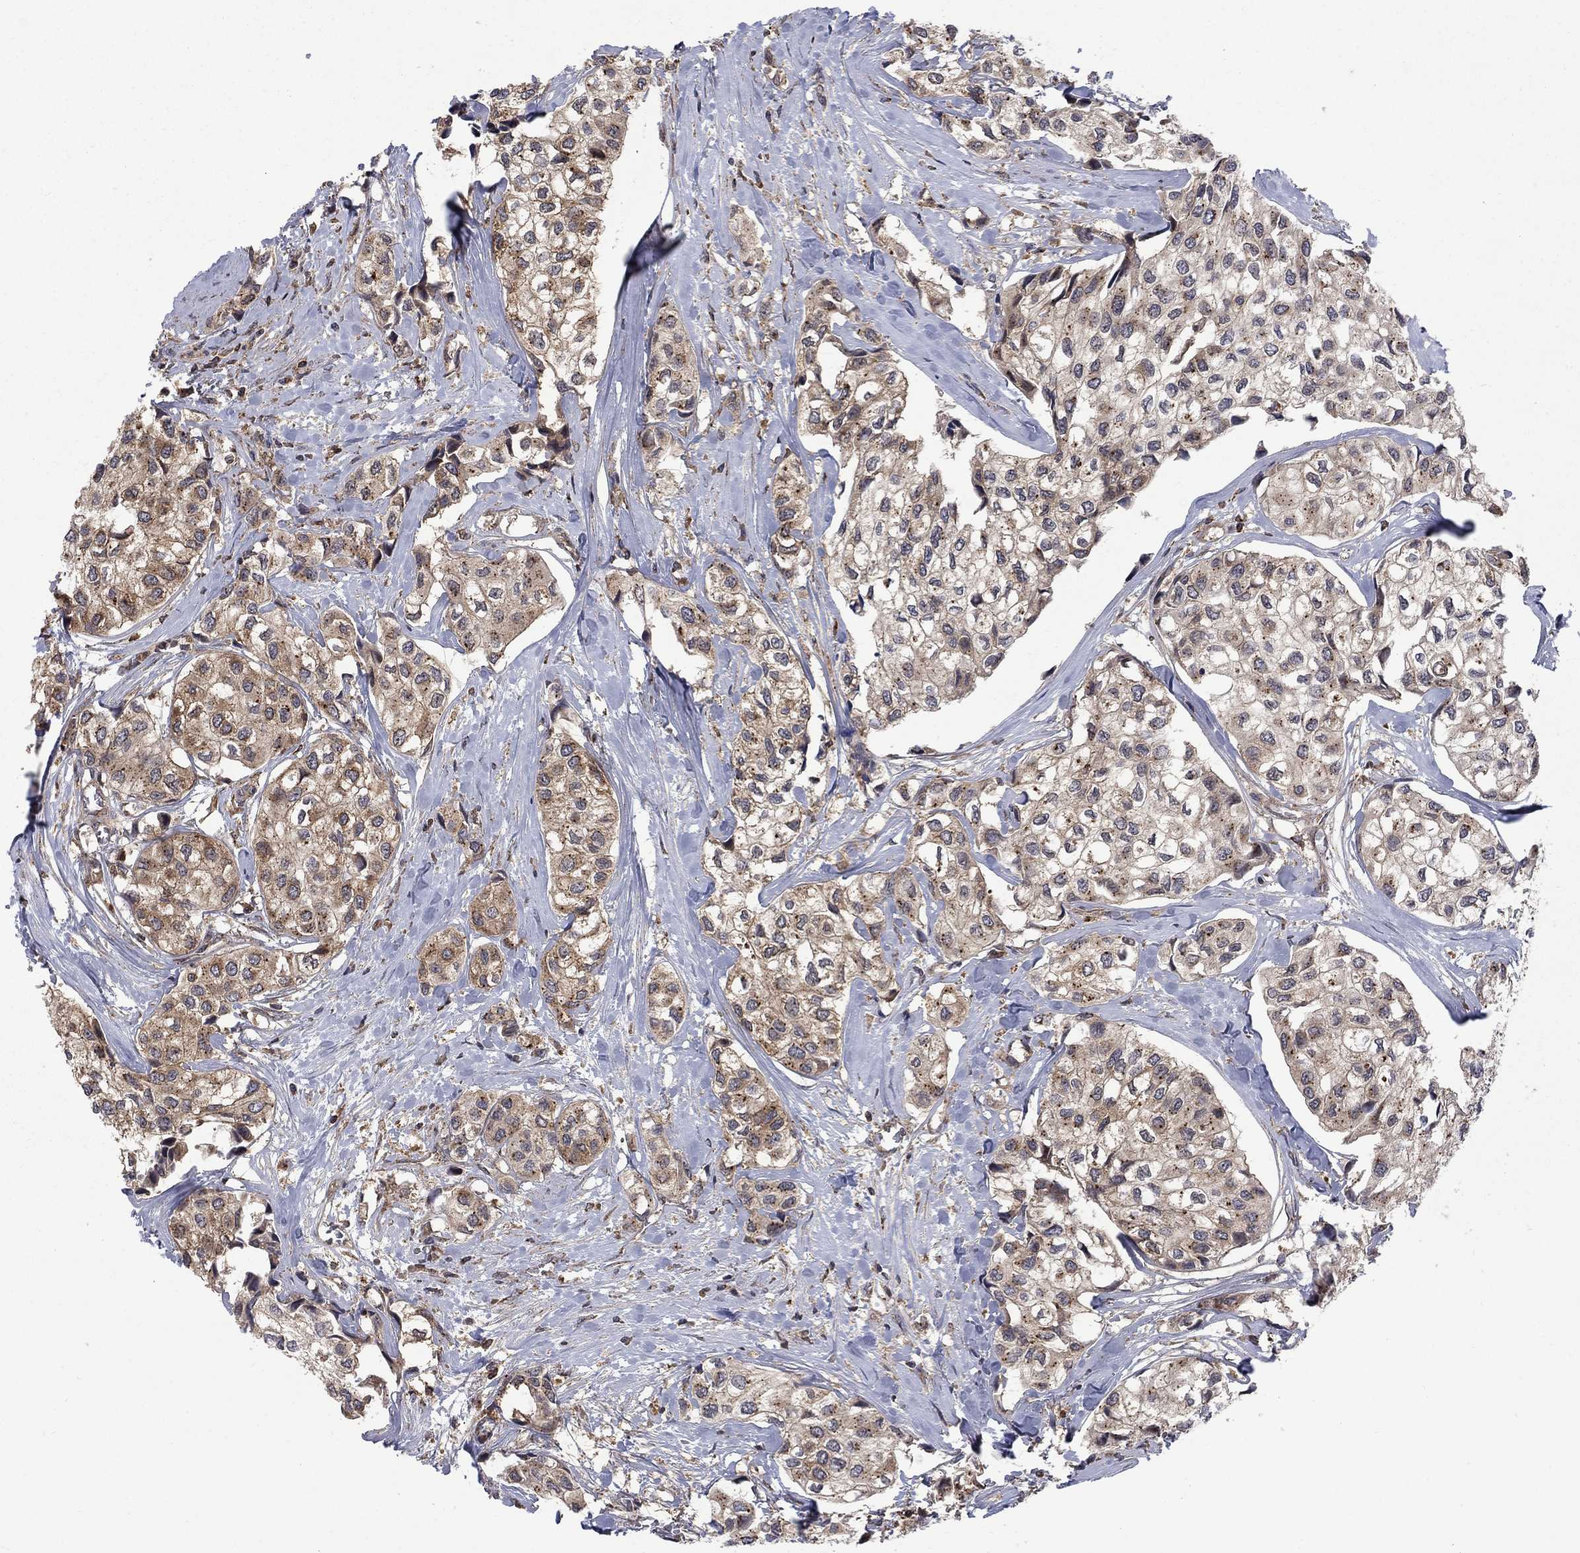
{"staining": {"intensity": "moderate", "quantity": "25%-75%", "location": "cytoplasmic/membranous"}, "tissue": "urothelial cancer", "cell_type": "Tumor cells", "image_type": "cancer", "snomed": [{"axis": "morphology", "description": "Urothelial carcinoma, High grade"}, {"axis": "topography", "description": "Urinary bladder"}], "caption": "Urothelial carcinoma (high-grade) stained with DAB immunohistochemistry displays medium levels of moderate cytoplasmic/membranous expression in approximately 25%-75% of tumor cells.", "gene": "IFI35", "patient": {"sex": "male", "age": 73}}